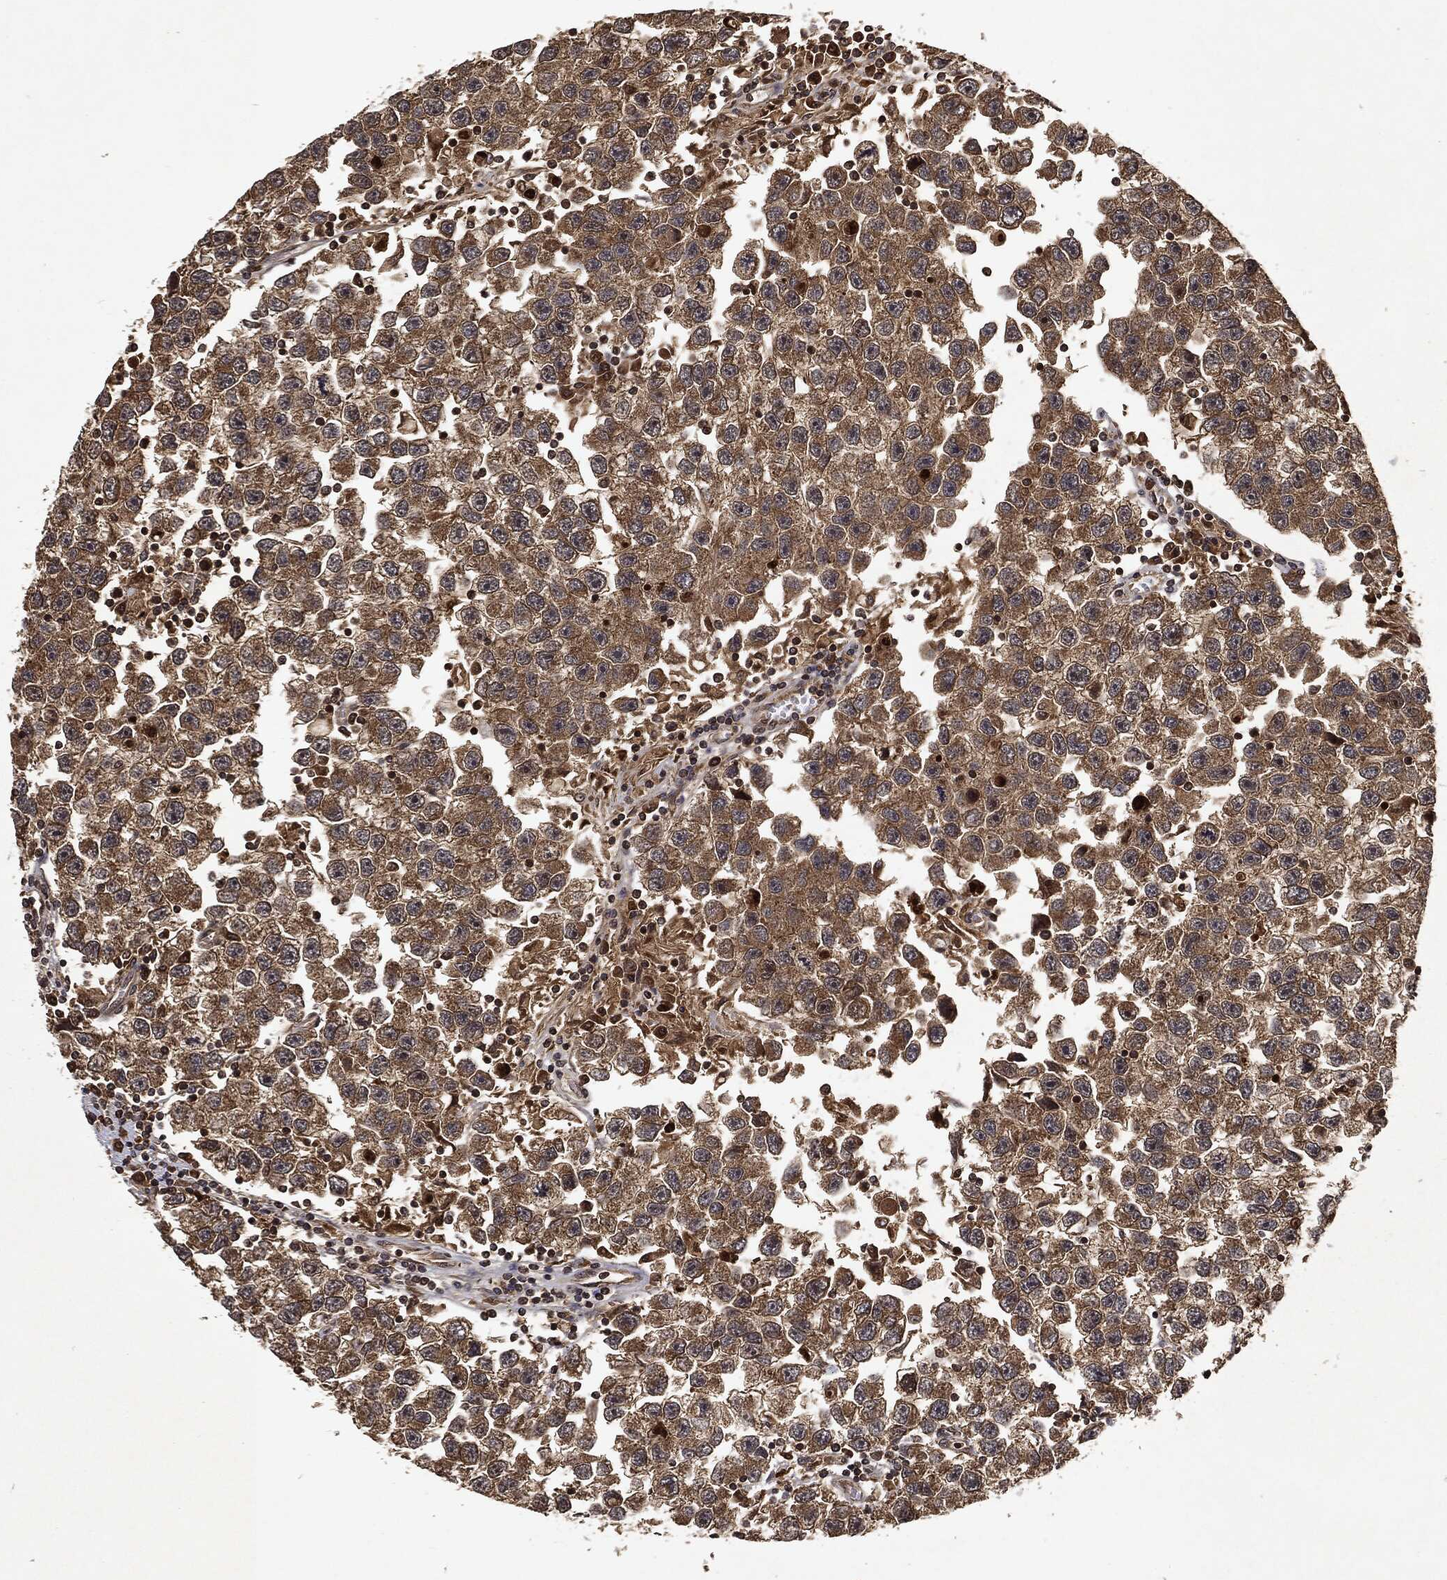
{"staining": {"intensity": "moderate", "quantity": ">75%", "location": "cytoplasmic/membranous"}, "tissue": "testis cancer", "cell_type": "Tumor cells", "image_type": "cancer", "snomed": [{"axis": "morphology", "description": "Seminoma, NOS"}, {"axis": "topography", "description": "Testis"}], "caption": "DAB (3,3'-diaminobenzidine) immunohistochemical staining of testis seminoma exhibits moderate cytoplasmic/membranous protein positivity in approximately >75% of tumor cells.", "gene": "ZNF226", "patient": {"sex": "male", "age": 26}}